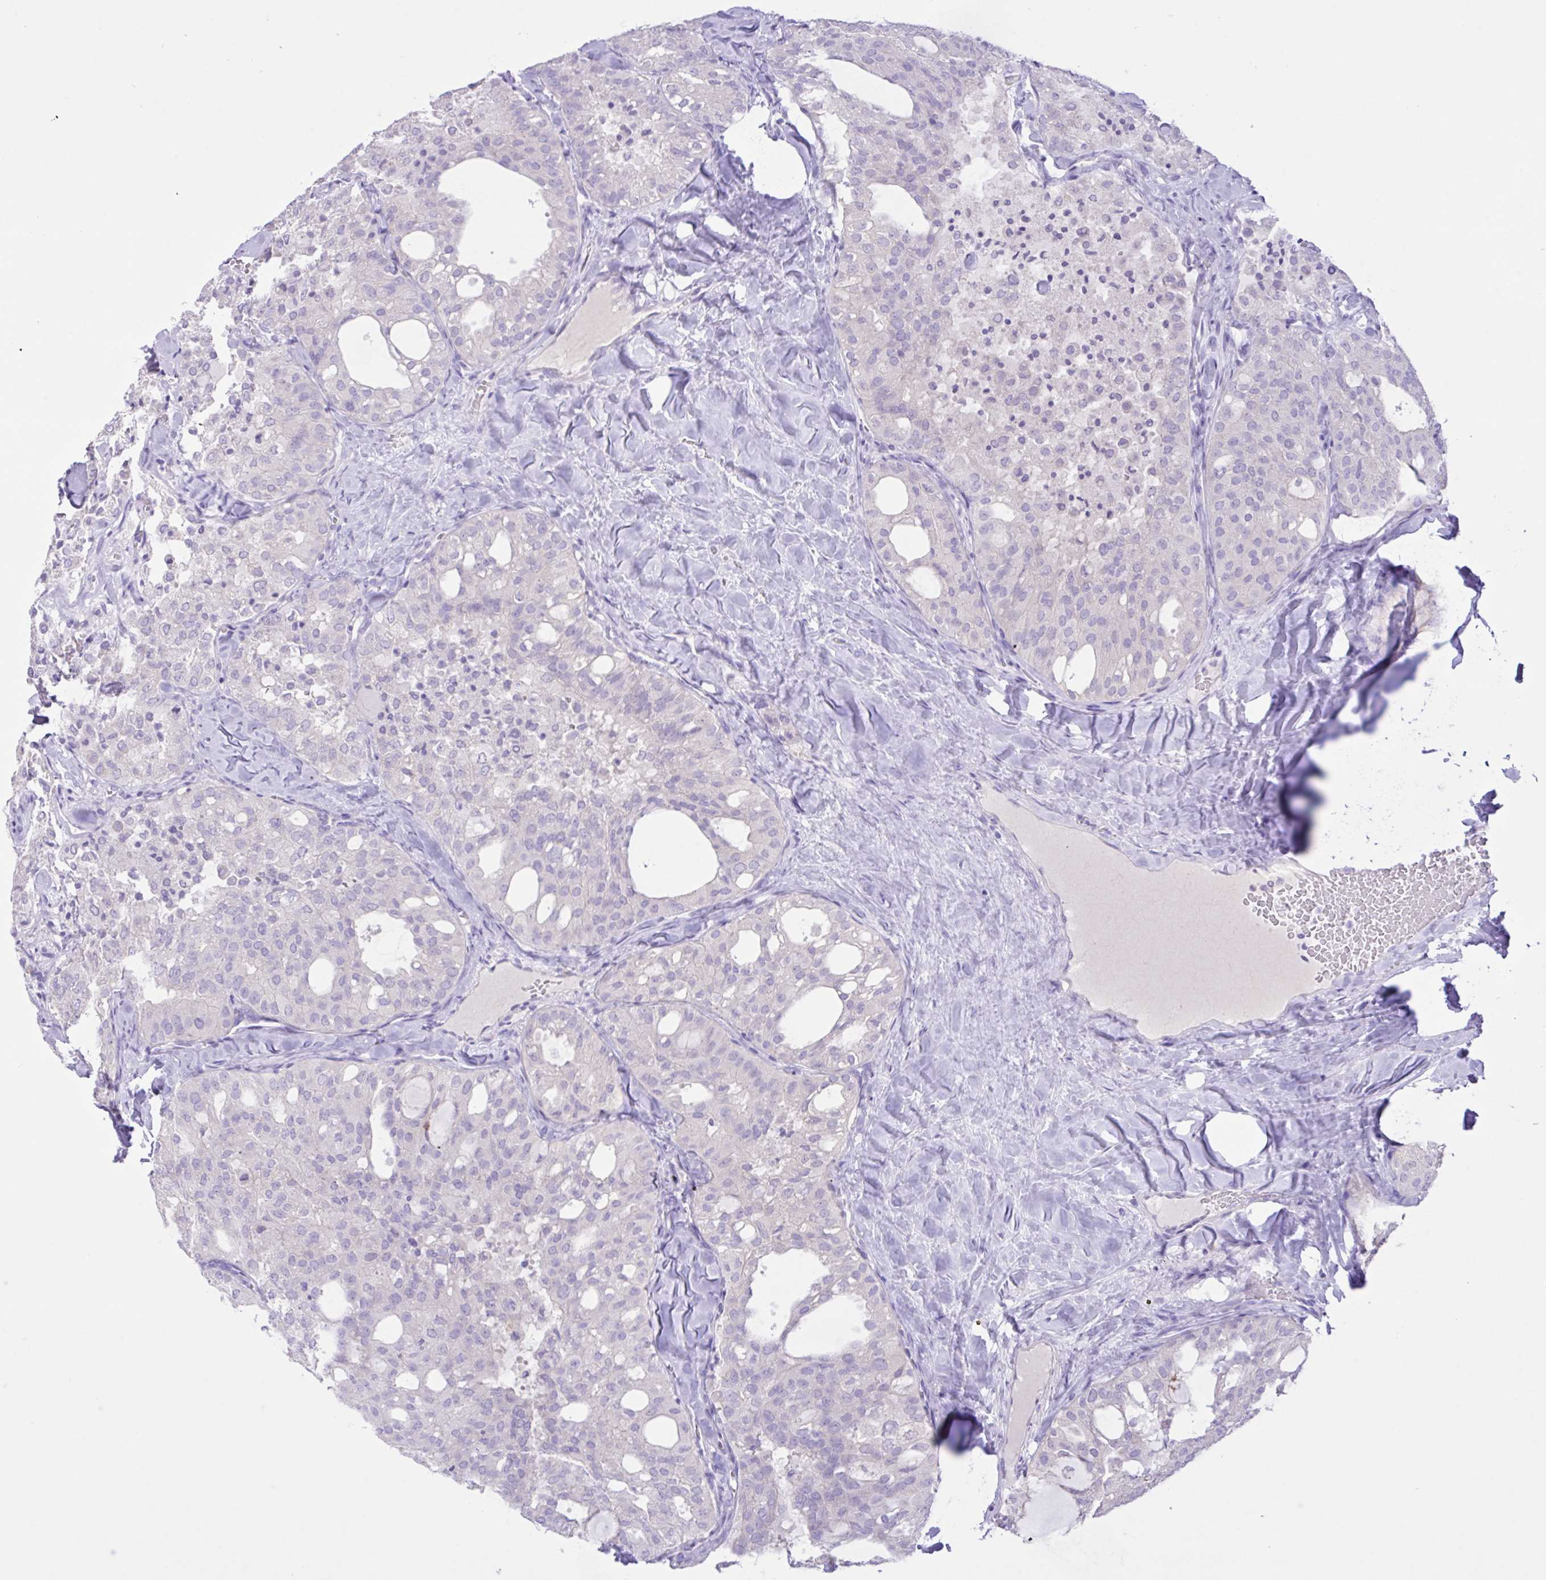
{"staining": {"intensity": "negative", "quantity": "none", "location": "none"}, "tissue": "thyroid cancer", "cell_type": "Tumor cells", "image_type": "cancer", "snomed": [{"axis": "morphology", "description": "Follicular adenoma carcinoma, NOS"}, {"axis": "topography", "description": "Thyroid gland"}], "caption": "Photomicrograph shows no protein positivity in tumor cells of thyroid follicular adenoma carcinoma tissue.", "gene": "CST11", "patient": {"sex": "male", "age": 75}}